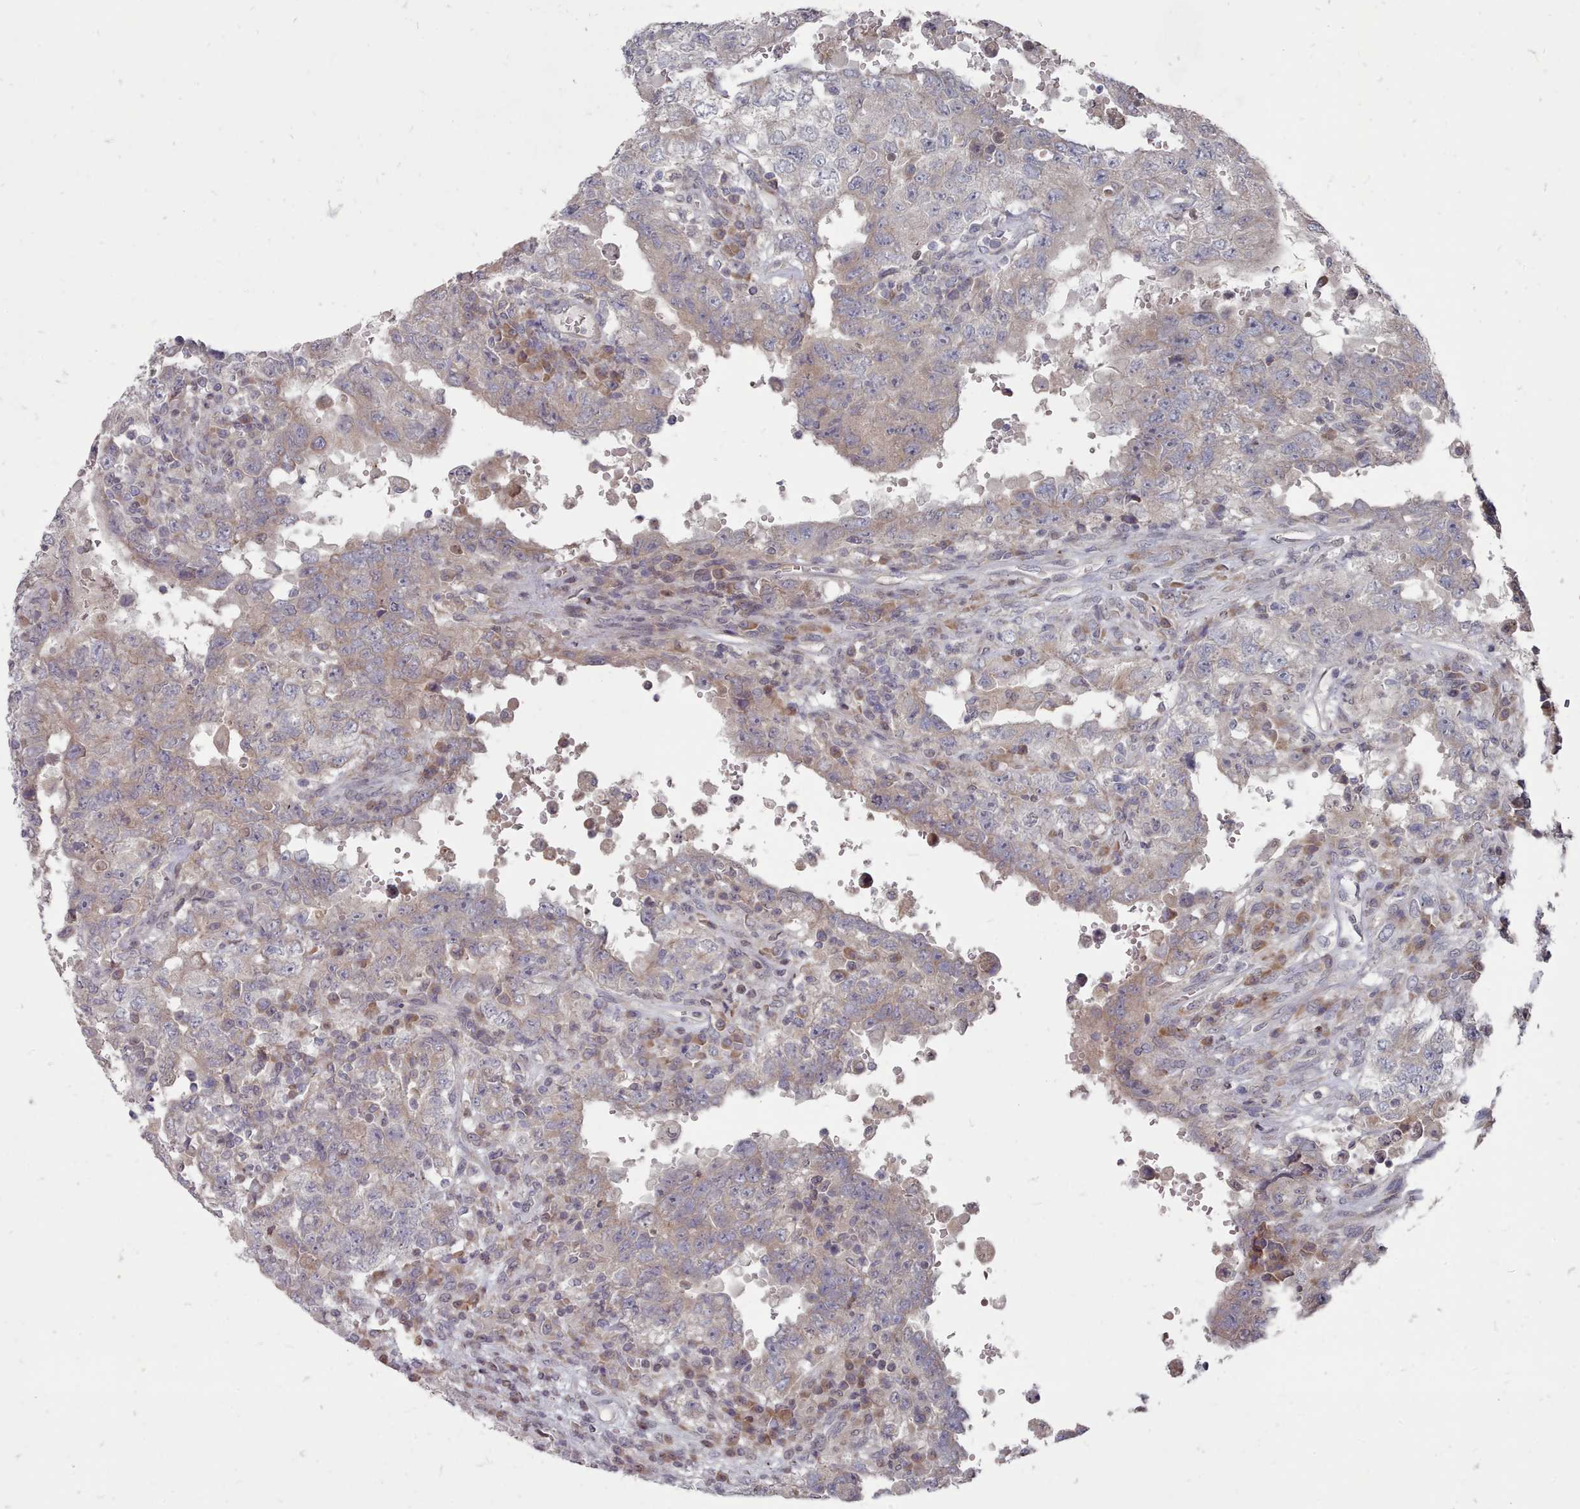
{"staining": {"intensity": "weak", "quantity": "<25%", "location": "cytoplasmic/membranous"}, "tissue": "testis cancer", "cell_type": "Tumor cells", "image_type": "cancer", "snomed": [{"axis": "morphology", "description": "Carcinoma, Embryonal, NOS"}, {"axis": "topography", "description": "Testis"}], "caption": "Human testis cancer stained for a protein using IHC displays no expression in tumor cells.", "gene": "ACKR3", "patient": {"sex": "male", "age": 26}}